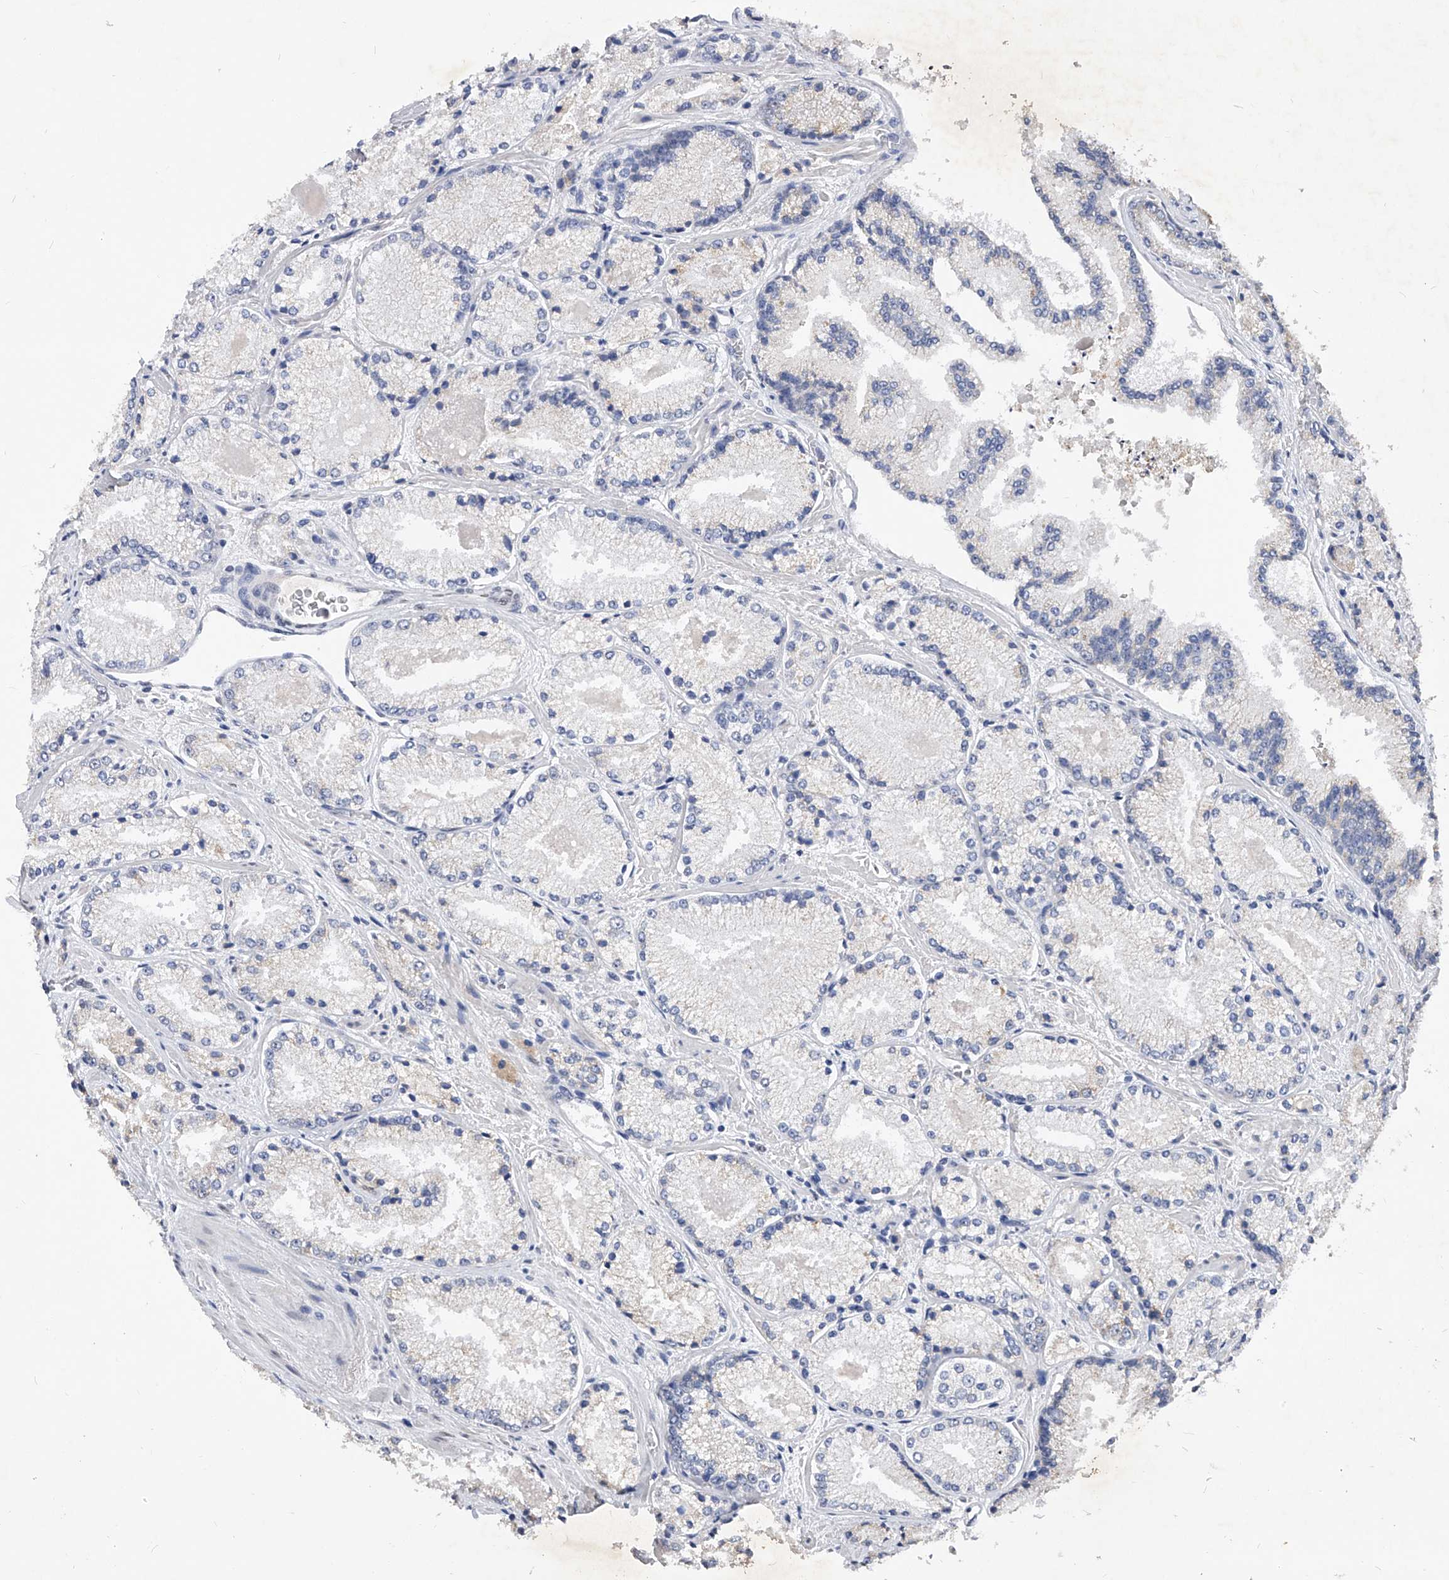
{"staining": {"intensity": "negative", "quantity": "none", "location": "none"}, "tissue": "prostate cancer", "cell_type": "Tumor cells", "image_type": "cancer", "snomed": [{"axis": "morphology", "description": "Adenocarcinoma, High grade"}, {"axis": "topography", "description": "Prostate"}], "caption": "Immunohistochemistry micrograph of neoplastic tissue: prostate high-grade adenocarcinoma stained with DAB (3,3'-diaminobenzidine) shows no significant protein expression in tumor cells. Nuclei are stained in blue.", "gene": "ZNF529", "patient": {"sex": "male", "age": 73}}